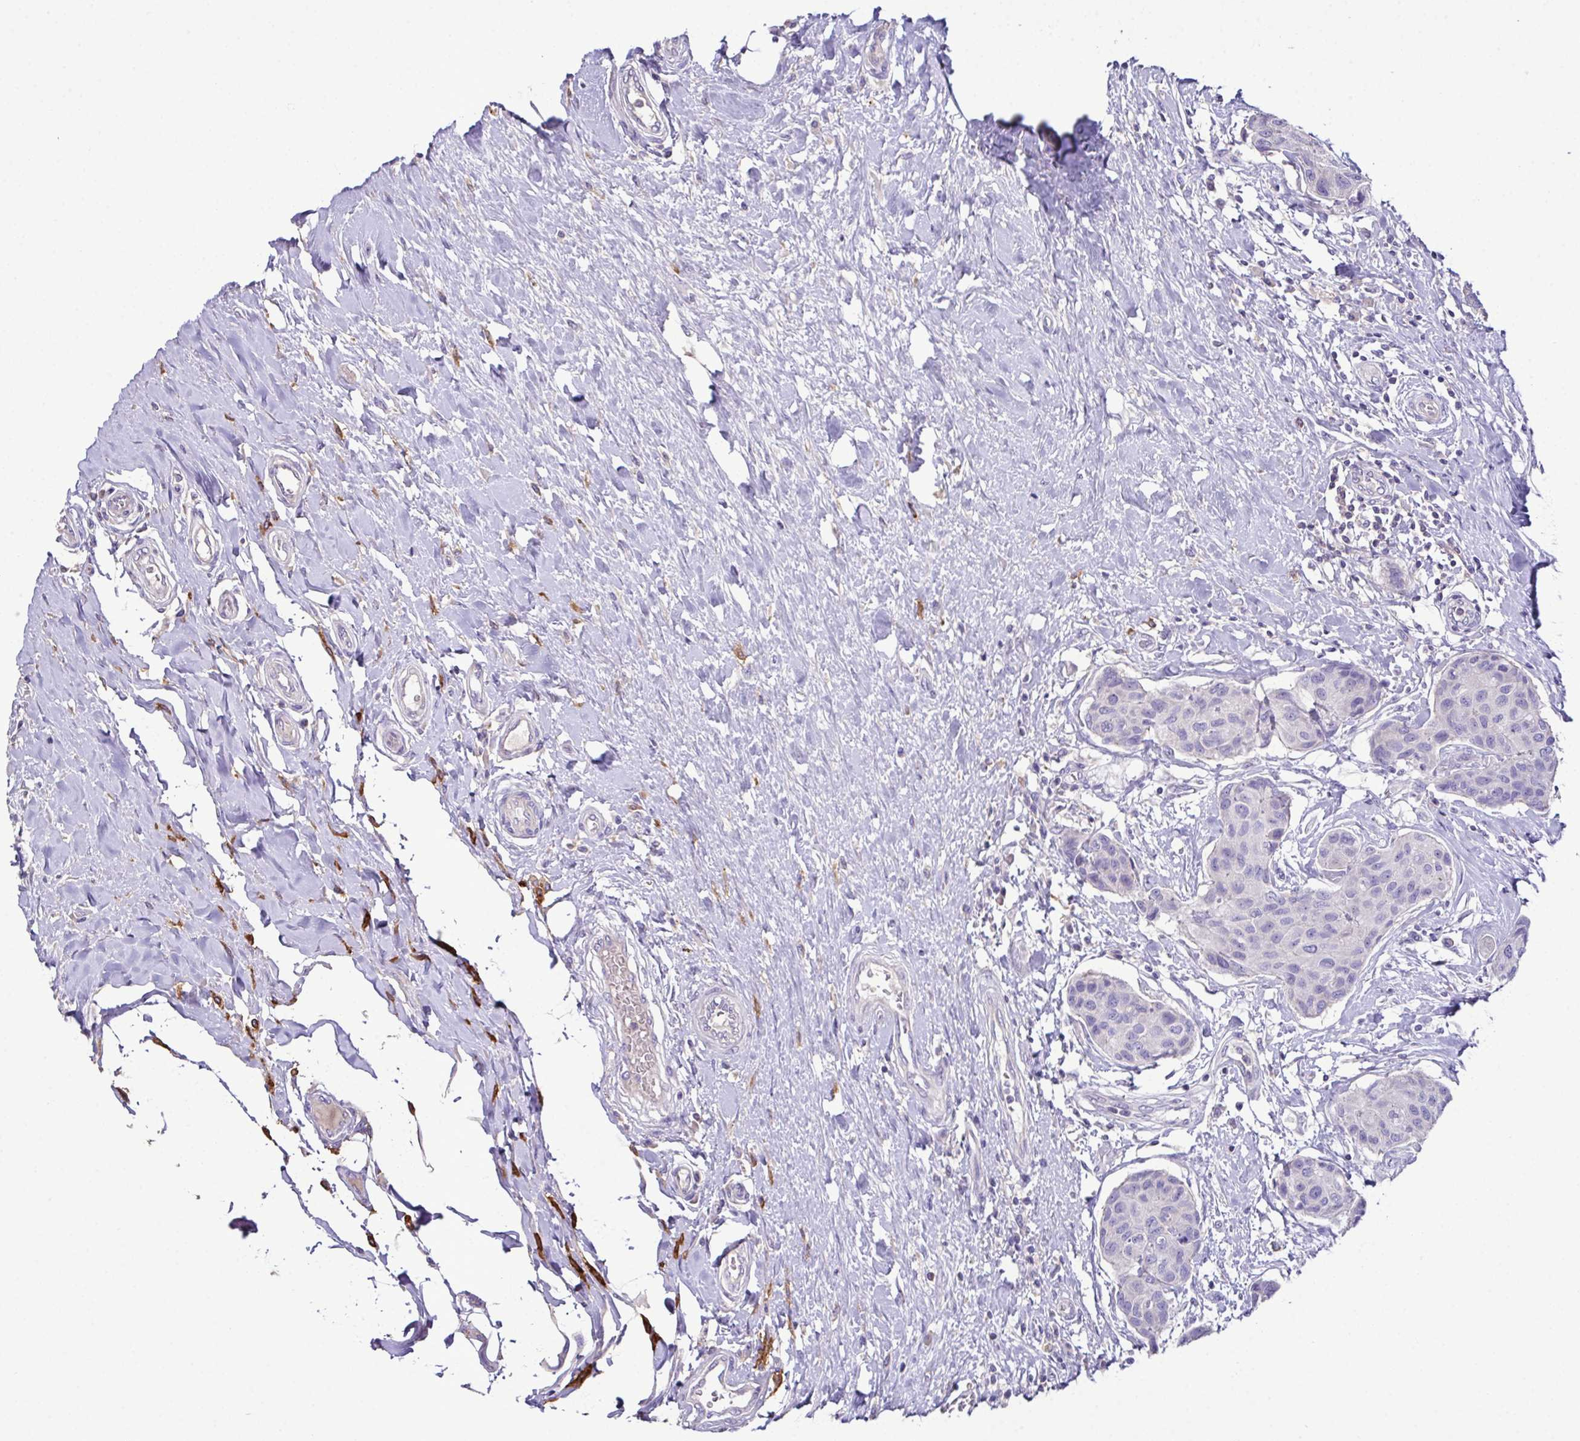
{"staining": {"intensity": "negative", "quantity": "none", "location": "none"}, "tissue": "breast cancer", "cell_type": "Tumor cells", "image_type": "cancer", "snomed": [{"axis": "morphology", "description": "Duct carcinoma"}, {"axis": "topography", "description": "Breast"}], "caption": "IHC photomicrograph of neoplastic tissue: breast cancer (intraductal carcinoma) stained with DAB (3,3'-diaminobenzidine) exhibits no significant protein positivity in tumor cells.", "gene": "MARCO", "patient": {"sex": "female", "age": 80}}